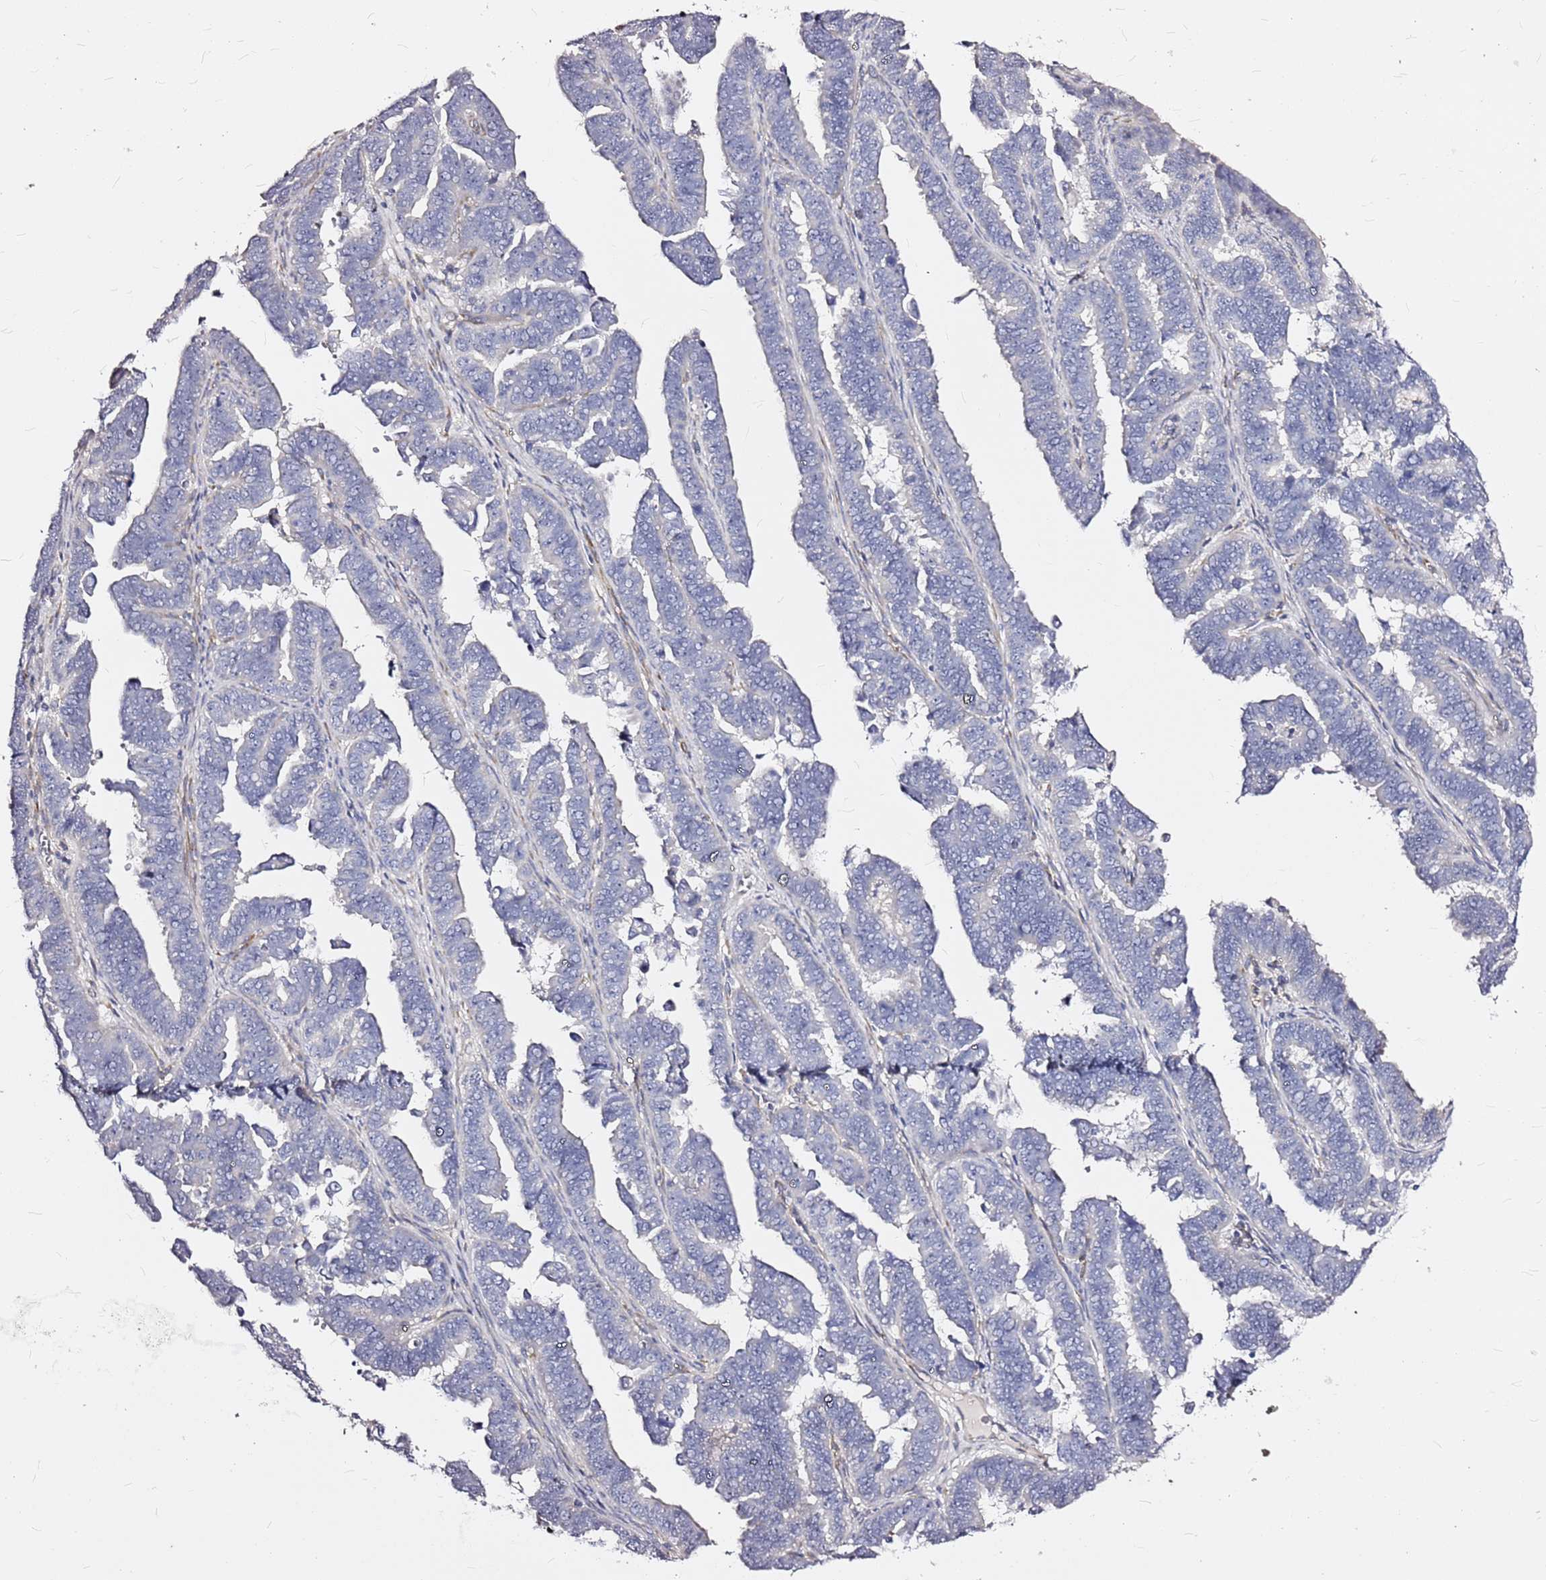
{"staining": {"intensity": "negative", "quantity": "none", "location": "none"}, "tissue": "endometrial cancer", "cell_type": "Tumor cells", "image_type": "cancer", "snomed": [{"axis": "morphology", "description": "Adenocarcinoma, NOS"}, {"axis": "topography", "description": "Endometrium"}], "caption": "DAB immunohistochemical staining of endometrial adenocarcinoma displays no significant staining in tumor cells.", "gene": "CASD1", "patient": {"sex": "female", "age": 75}}